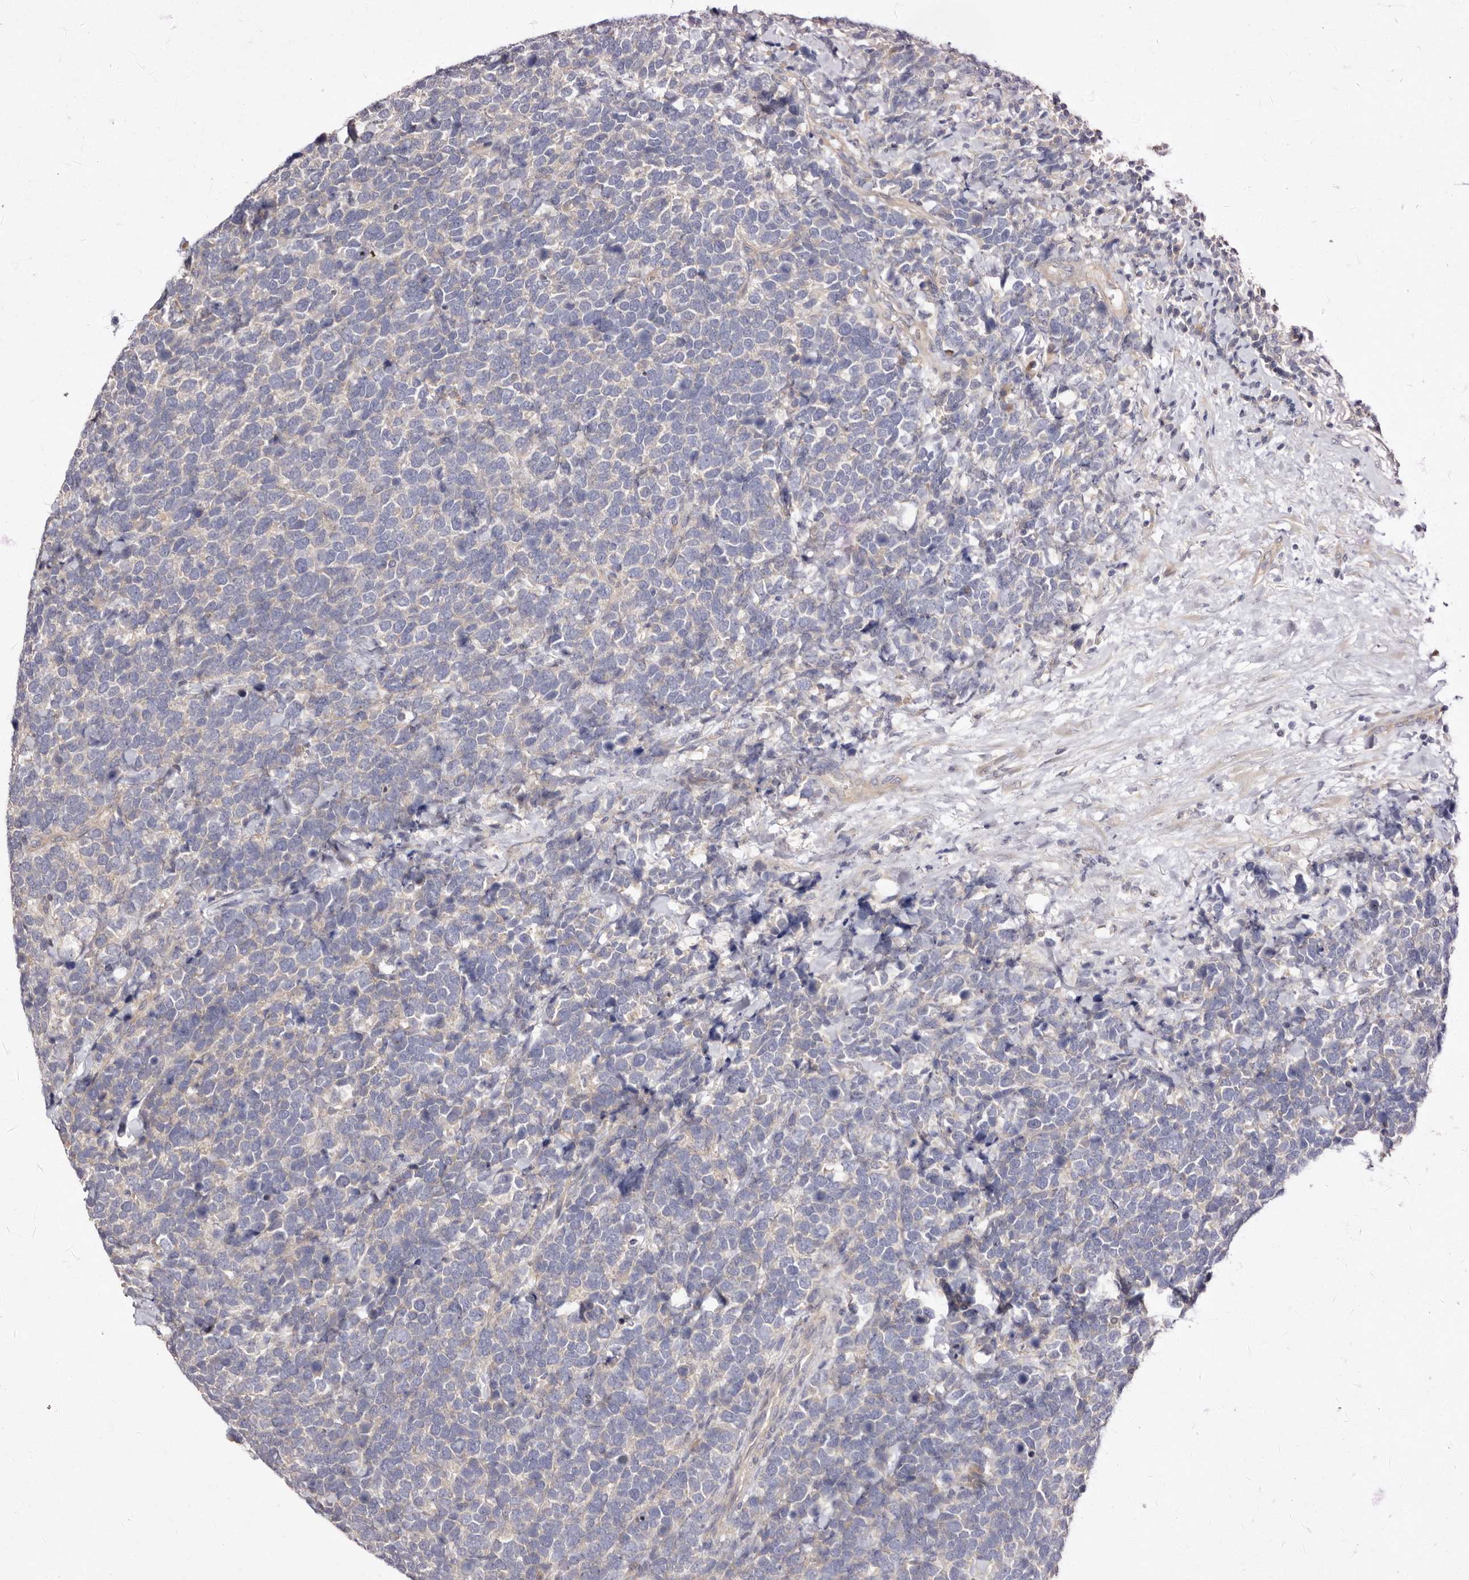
{"staining": {"intensity": "negative", "quantity": "none", "location": "none"}, "tissue": "urothelial cancer", "cell_type": "Tumor cells", "image_type": "cancer", "snomed": [{"axis": "morphology", "description": "Urothelial carcinoma, High grade"}, {"axis": "topography", "description": "Urinary bladder"}], "caption": "This is an immunohistochemistry photomicrograph of human urothelial carcinoma (high-grade). There is no expression in tumor cells.", "gene": "FAM167B", "patient": {"sex": "female", "age": 82}}